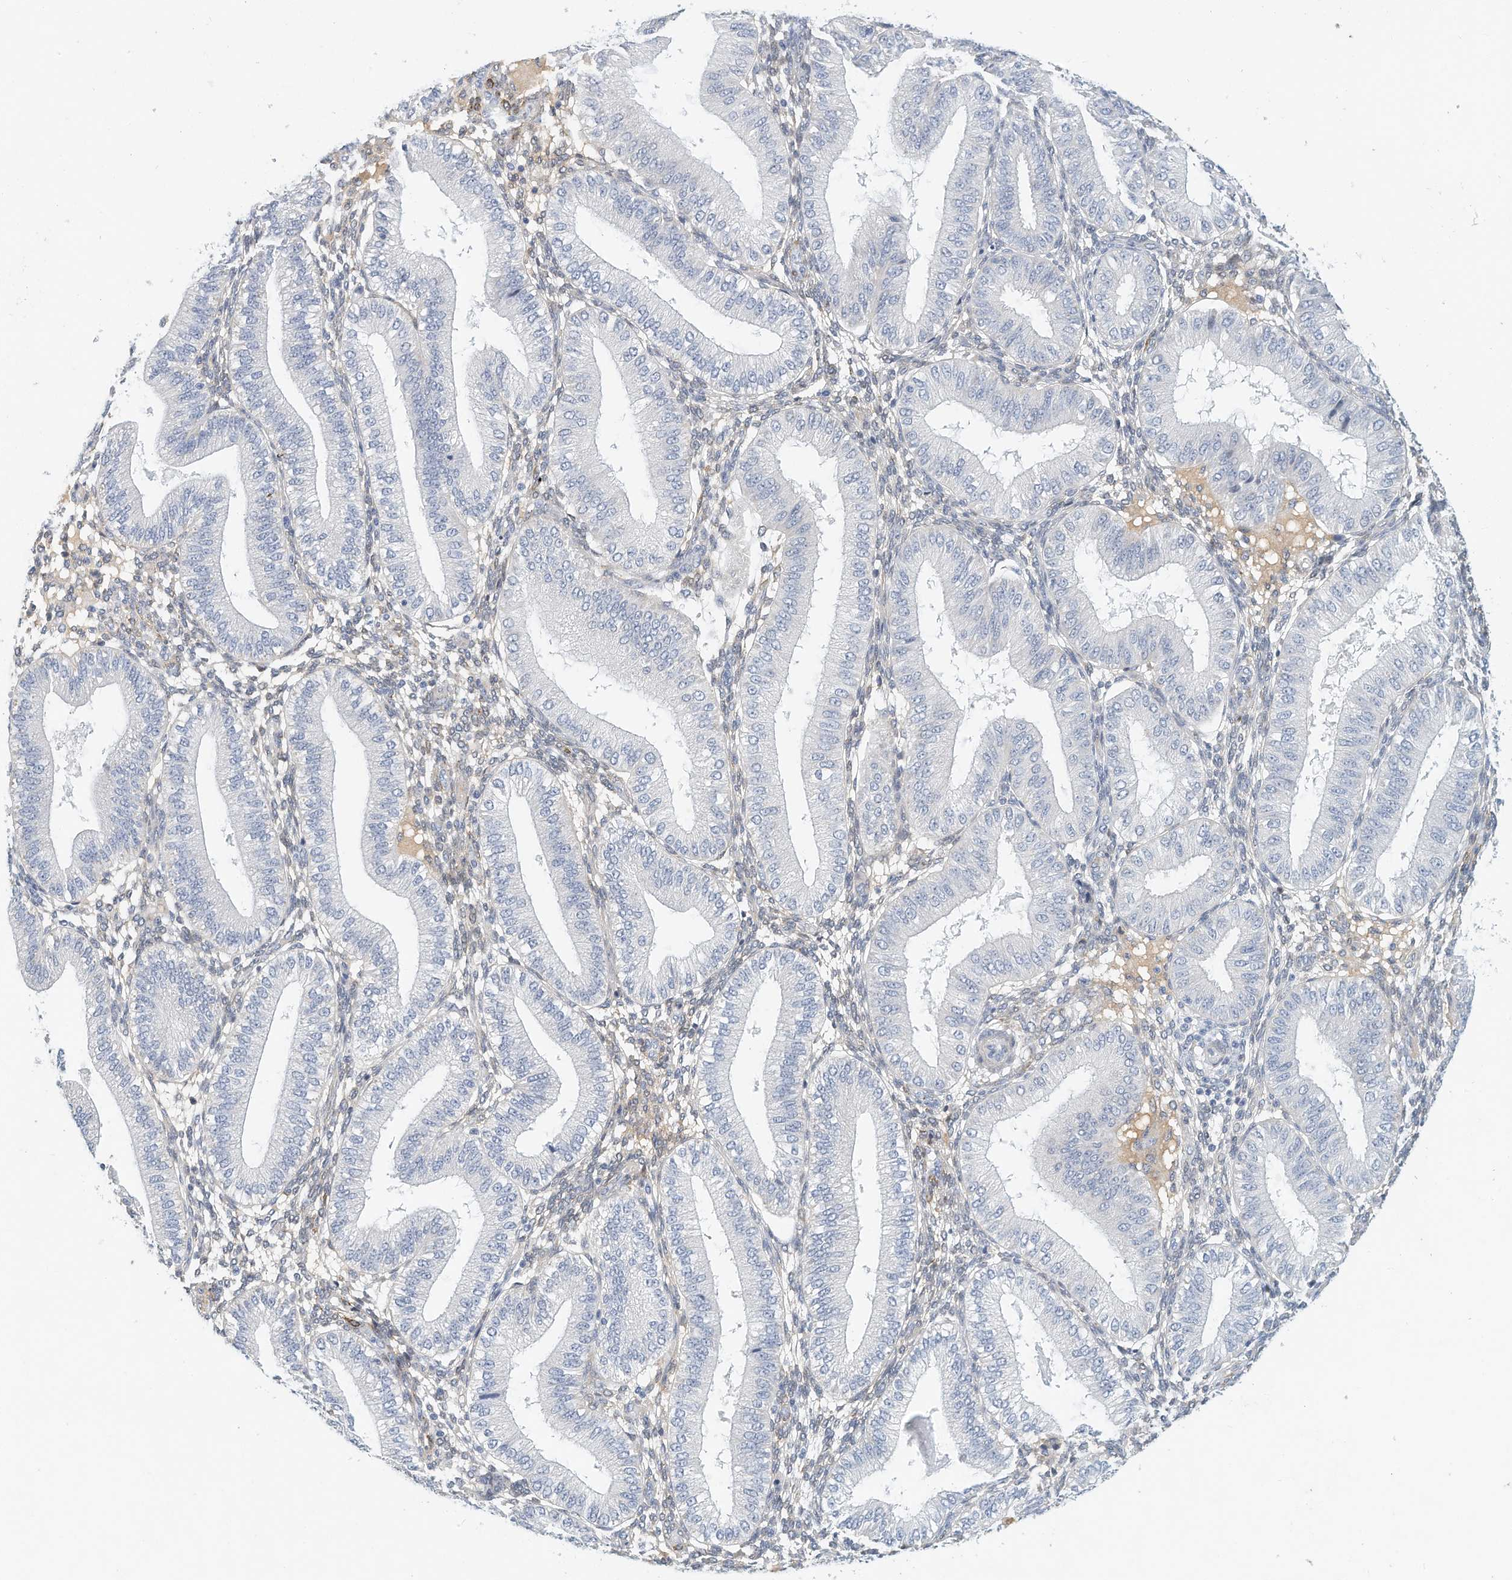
{"staining": {"intensity": "weak", "quantity": "<25%", "location": "cytoplasmic/membranous"}, "tissue": "endometrium", "cell_type": "Cells in endometrial stroma", "image_type": "normal", "snomed": [{"axis": "morphology", "description": "Normal tissue, NOS"}, {"axis": "topography", "description": "Endometrium"}], "caption": "Immunohistochemistry of unremarkable endometrium reveals no positivity in cells in endometrial stroma. (DAB IHC with hematoxylin counter stain).", "gene": "ARHGAP28", "patient": {"sex": "female", "age": 39}}